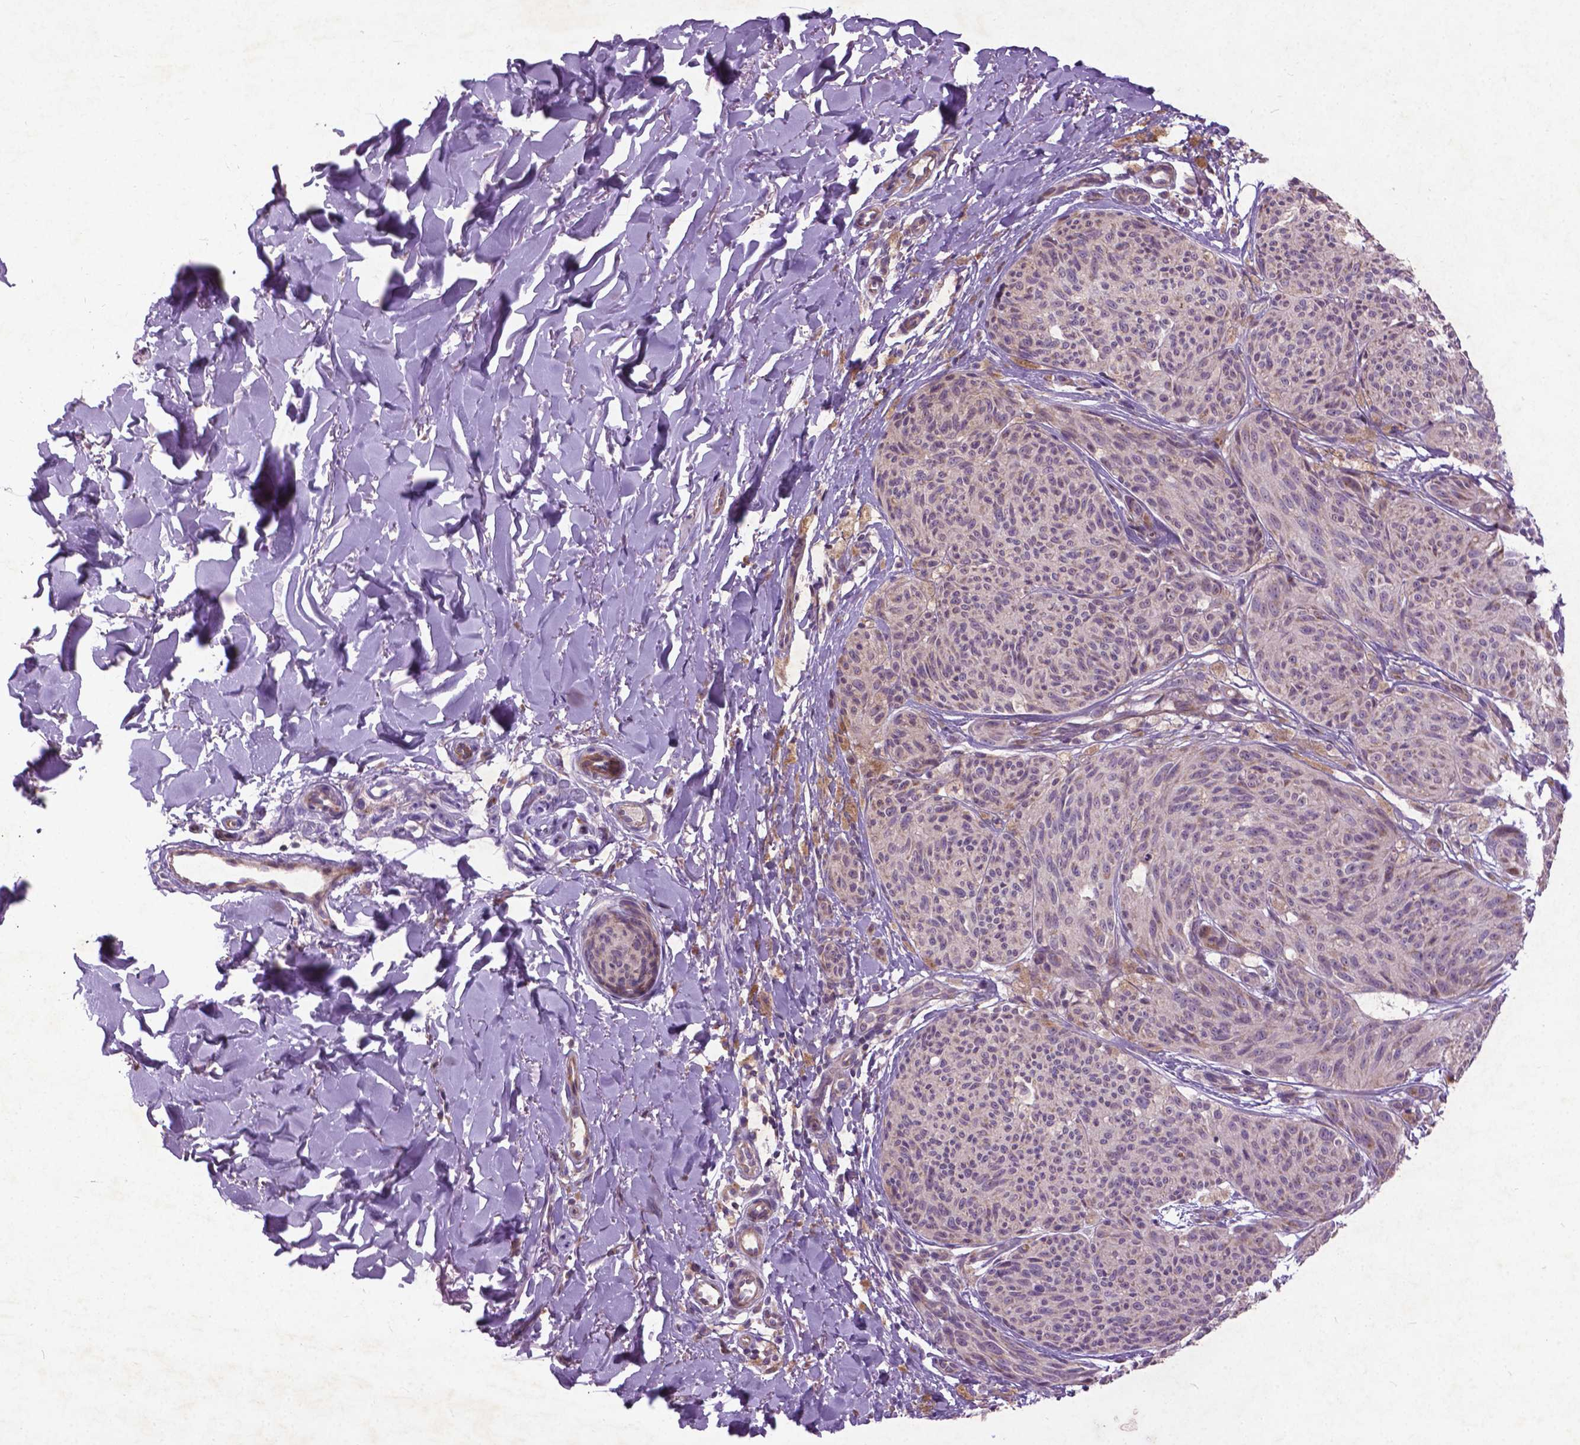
{"staining": {"intensity": "negative", "quantity": "none", "location": "none"}, "tissue": "melanoma", "cell_type": "Tumor cells", "image_type": "cancer", "snomed": [{"axis": "morphology", "description": "Malignant melanoma, NOS"}, {"axis": "topography", "description": "Skin"}], "caption": "Tumor cells show no significant positivity in malignant melanoma.", "gene": "ATG4D", "patient": {"sex": "female", "age": 87}}